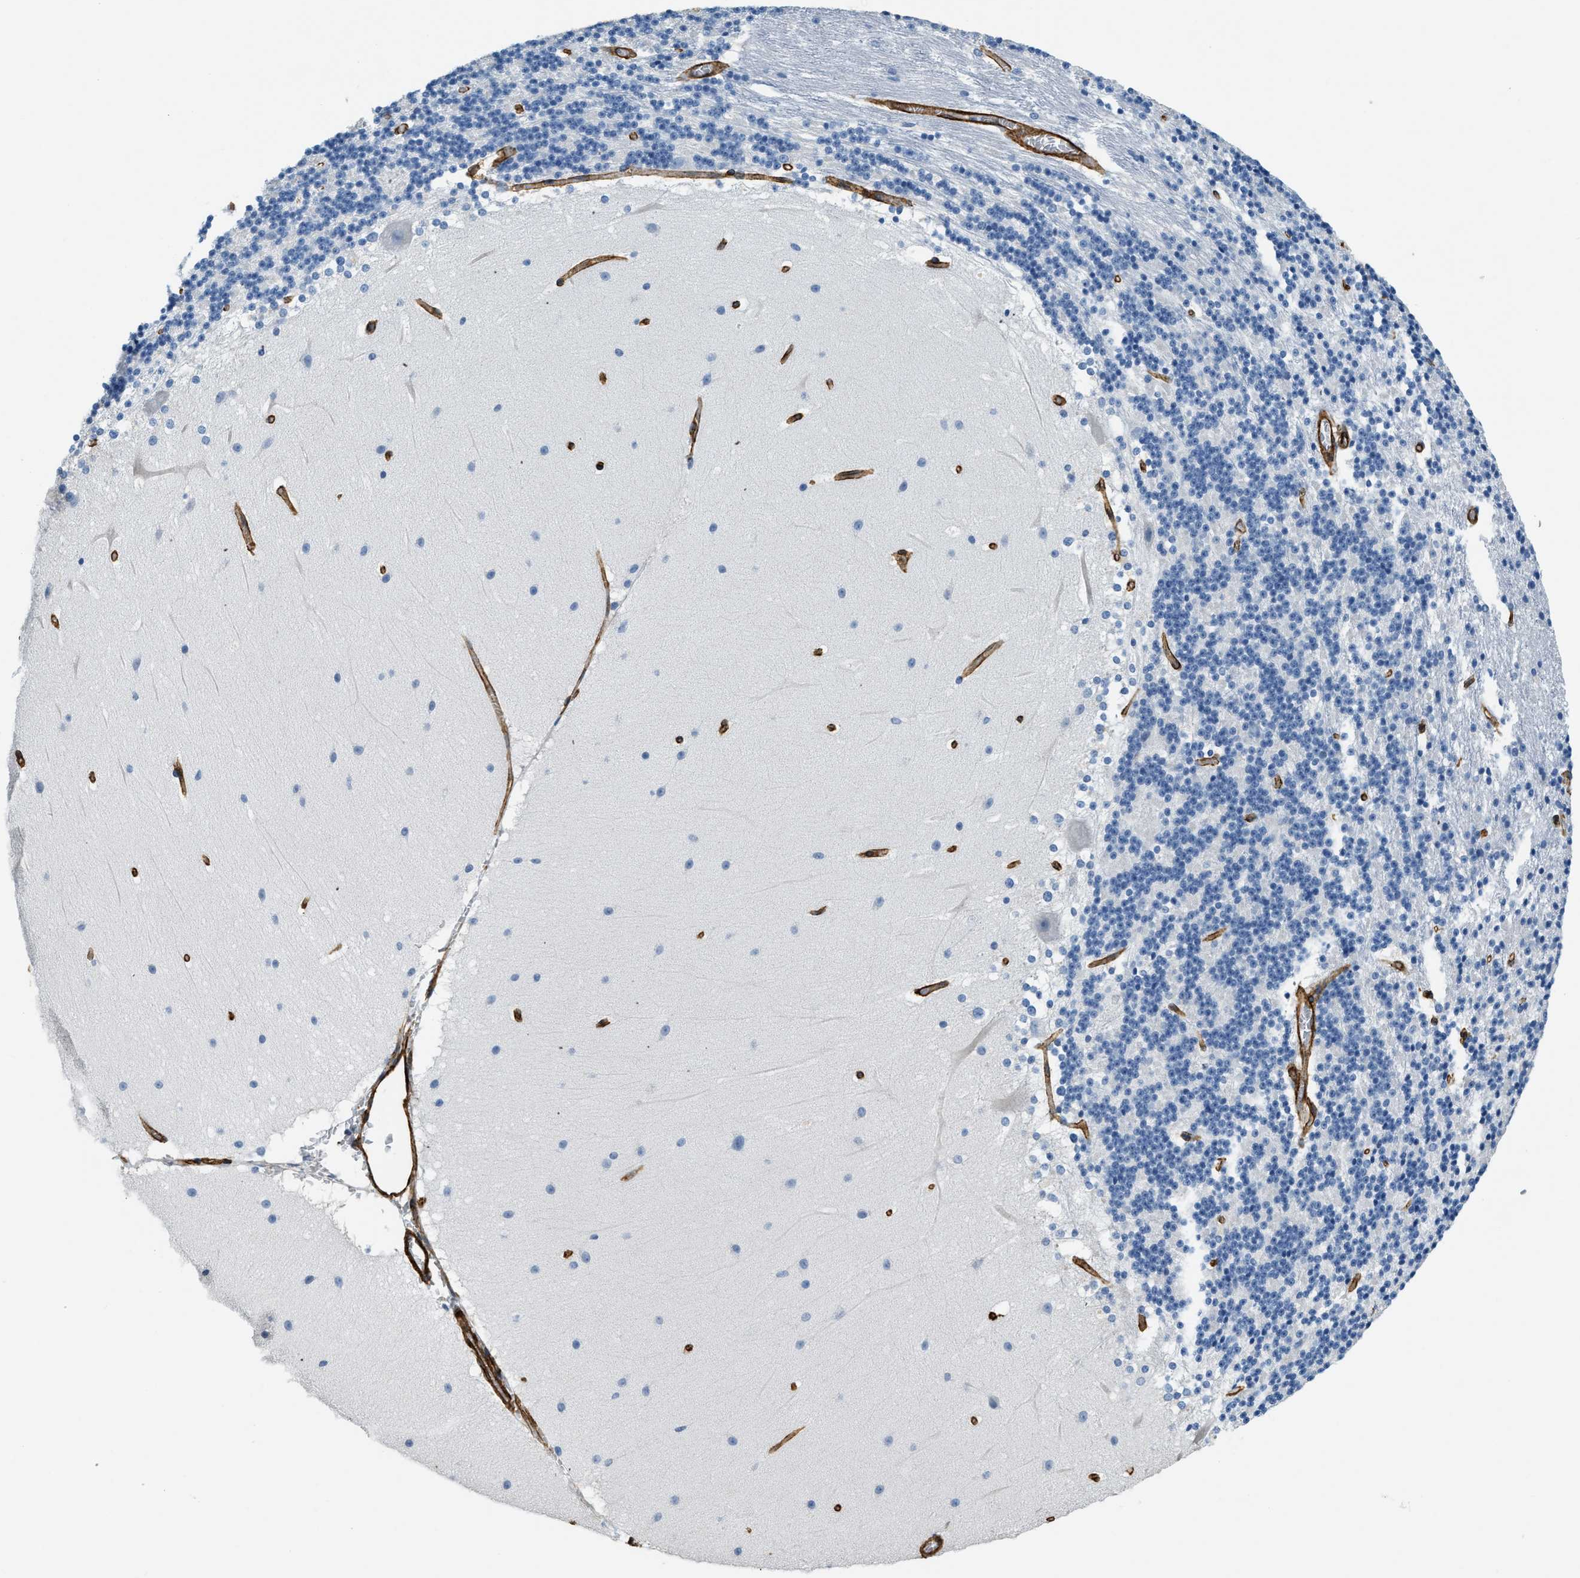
{"staining": {"intensity": "negative", "quantity": "none", "location": "none"}, "tissue": "cerebellum", "cell_type": "Cells in granular layer", "image_type": "normal", "snomed": [{"axis": "morphology", "description": "Normal tissue, NOS"}, {"axis": "topography", "description": "Cerebellum"}], "caption": "Photomicrograph shows no significant protein expression in cells in granular layer of unremarkable cerebellum.", "gene": "TMEM43", "patient": {"sex": "female", "age": 19}}